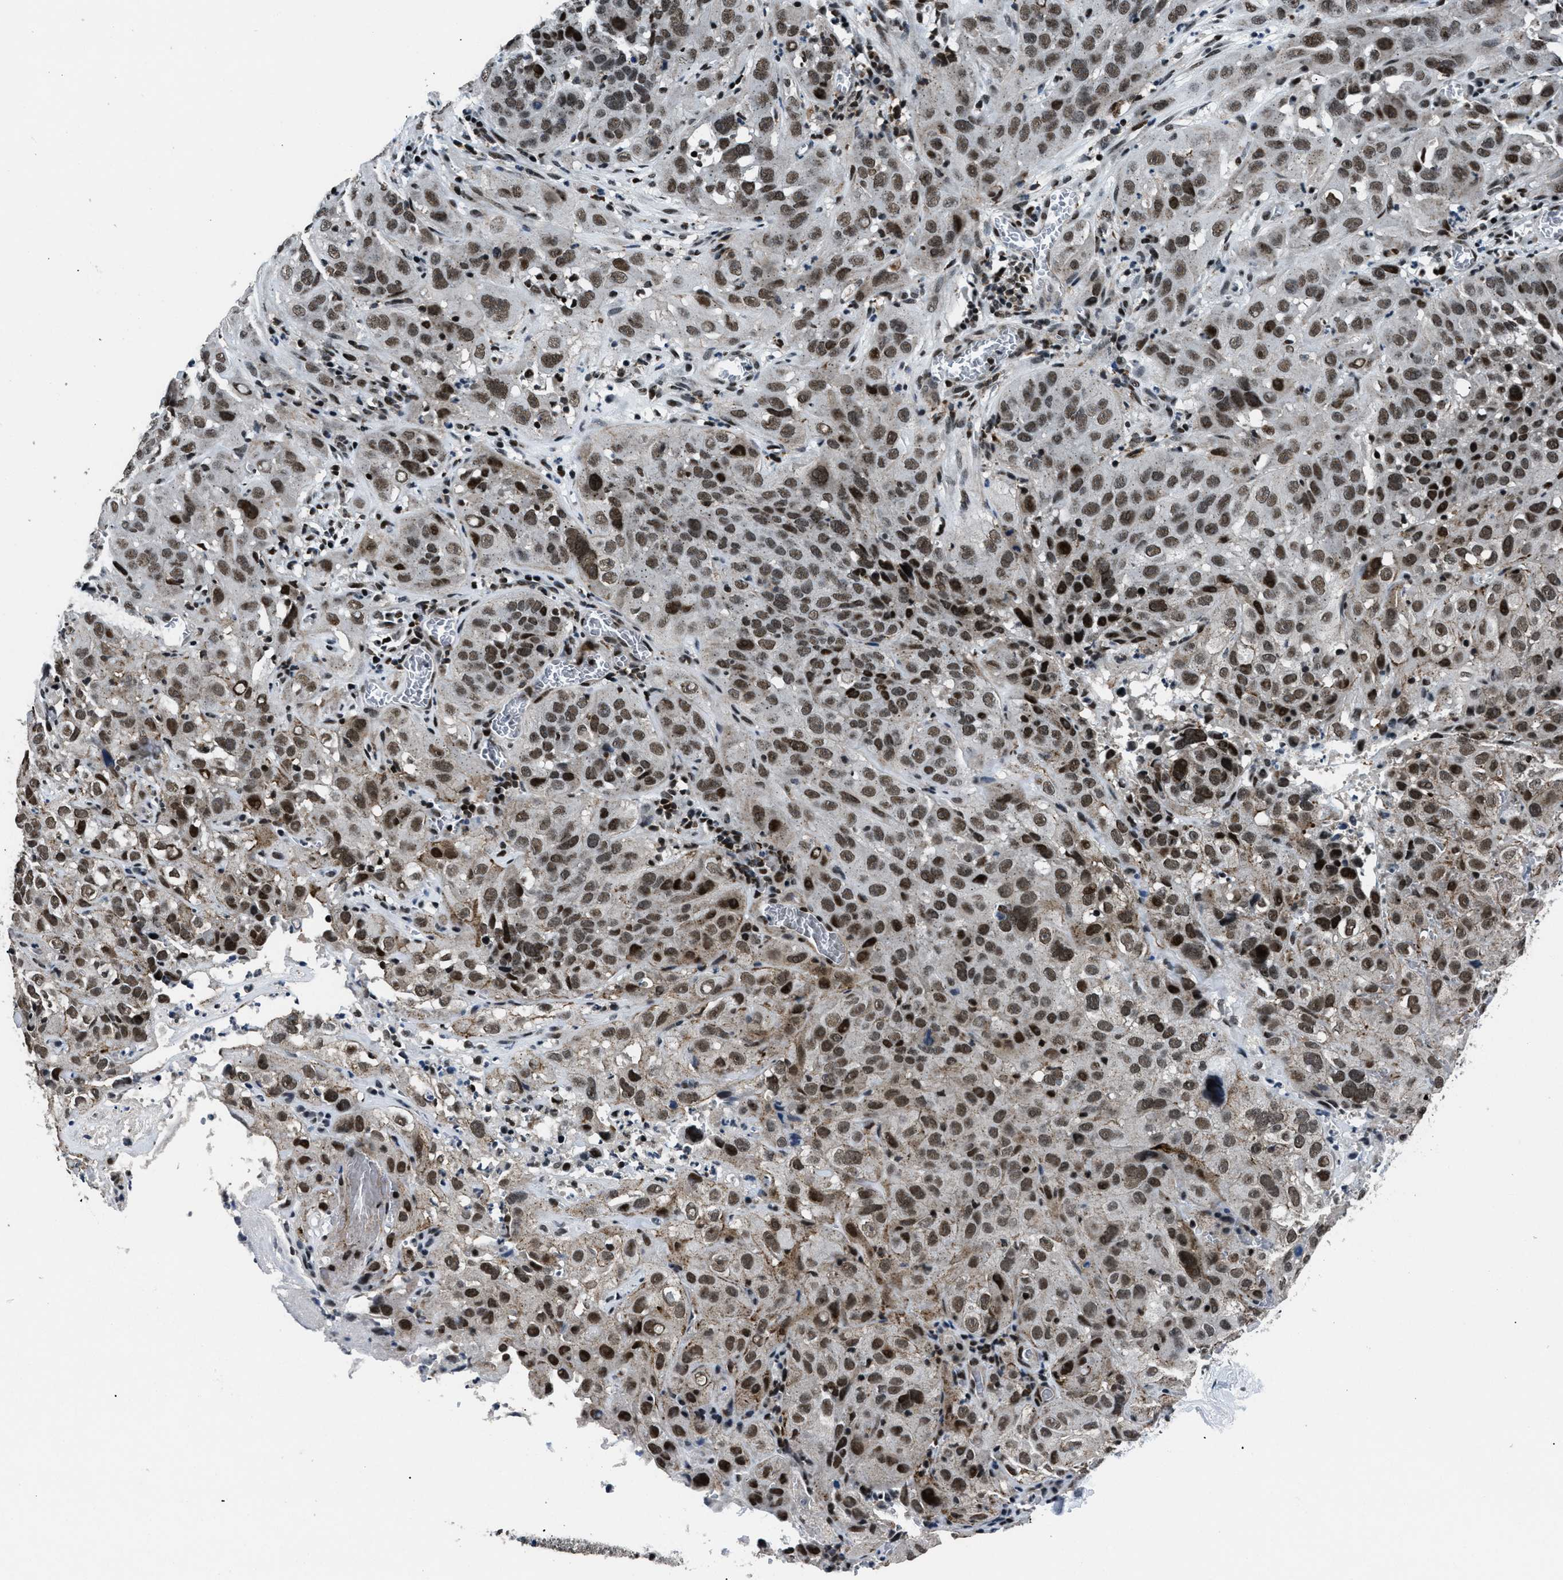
{"staining": {"intensity": "strong", "quantity": ">75%", "location": "nuclear"}, "tissue": "cervical cancer", "cell_type": "Tumor cells", "image_type": "cancer", "snomed": [{"axis": "morphology", "description": "Squamous cell carcinoma, NOS"}, {"axis": "topography", "description": "Cervix"}], "caption": "Immunohistochemistry histopathology image of neoplastic tissue: human cervical cancer (squamous cell carcinoma) stained using IHC reveals high levels of strong protein expression localized specifically in the nuclear of tumor cells, appearing as a nuclear brown color.", "gene": "SMARCB1", "patient": {"sex": "female", "age": 32}}